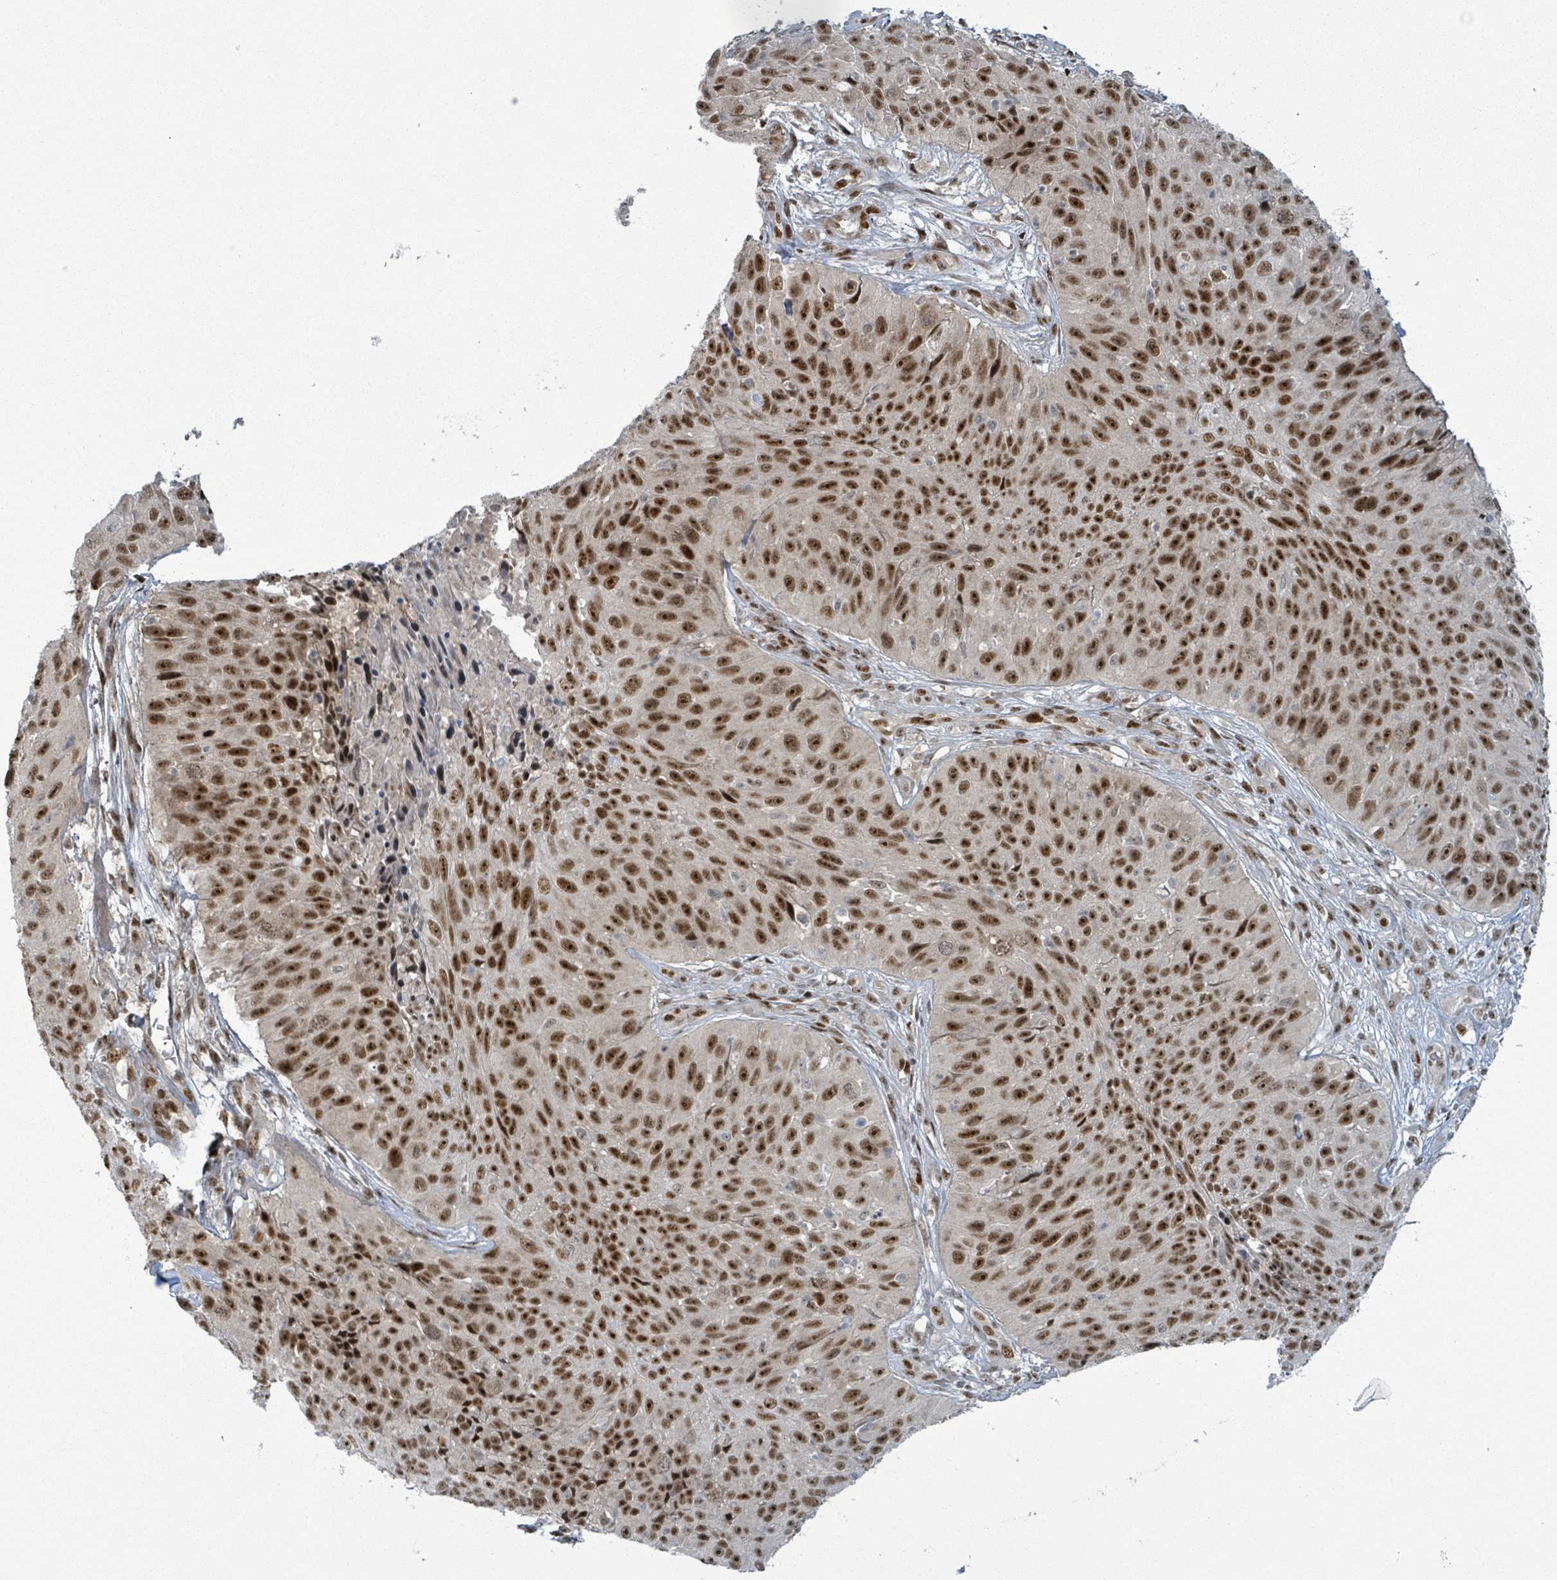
{"staining": {"intensity": "strong", "quantity": ">75%", "location": "nuclear"}, "tissue": "skin cancer", "cell_type": "Tumor cells", "image_type": "cancer", "snomed": [{"axis": "morphology", "description": "Squamous cell carcinoma, NOS"}, {"axis": "topography", "description": "Skin"}], "caption": "Protein staining of skin cancer (squamous cell carcinoma) tissue displays strong nuclear expression in about >75% of tumor cells.", "gene": "KLF3", "patient": {"sex": "female", "age": 87}}